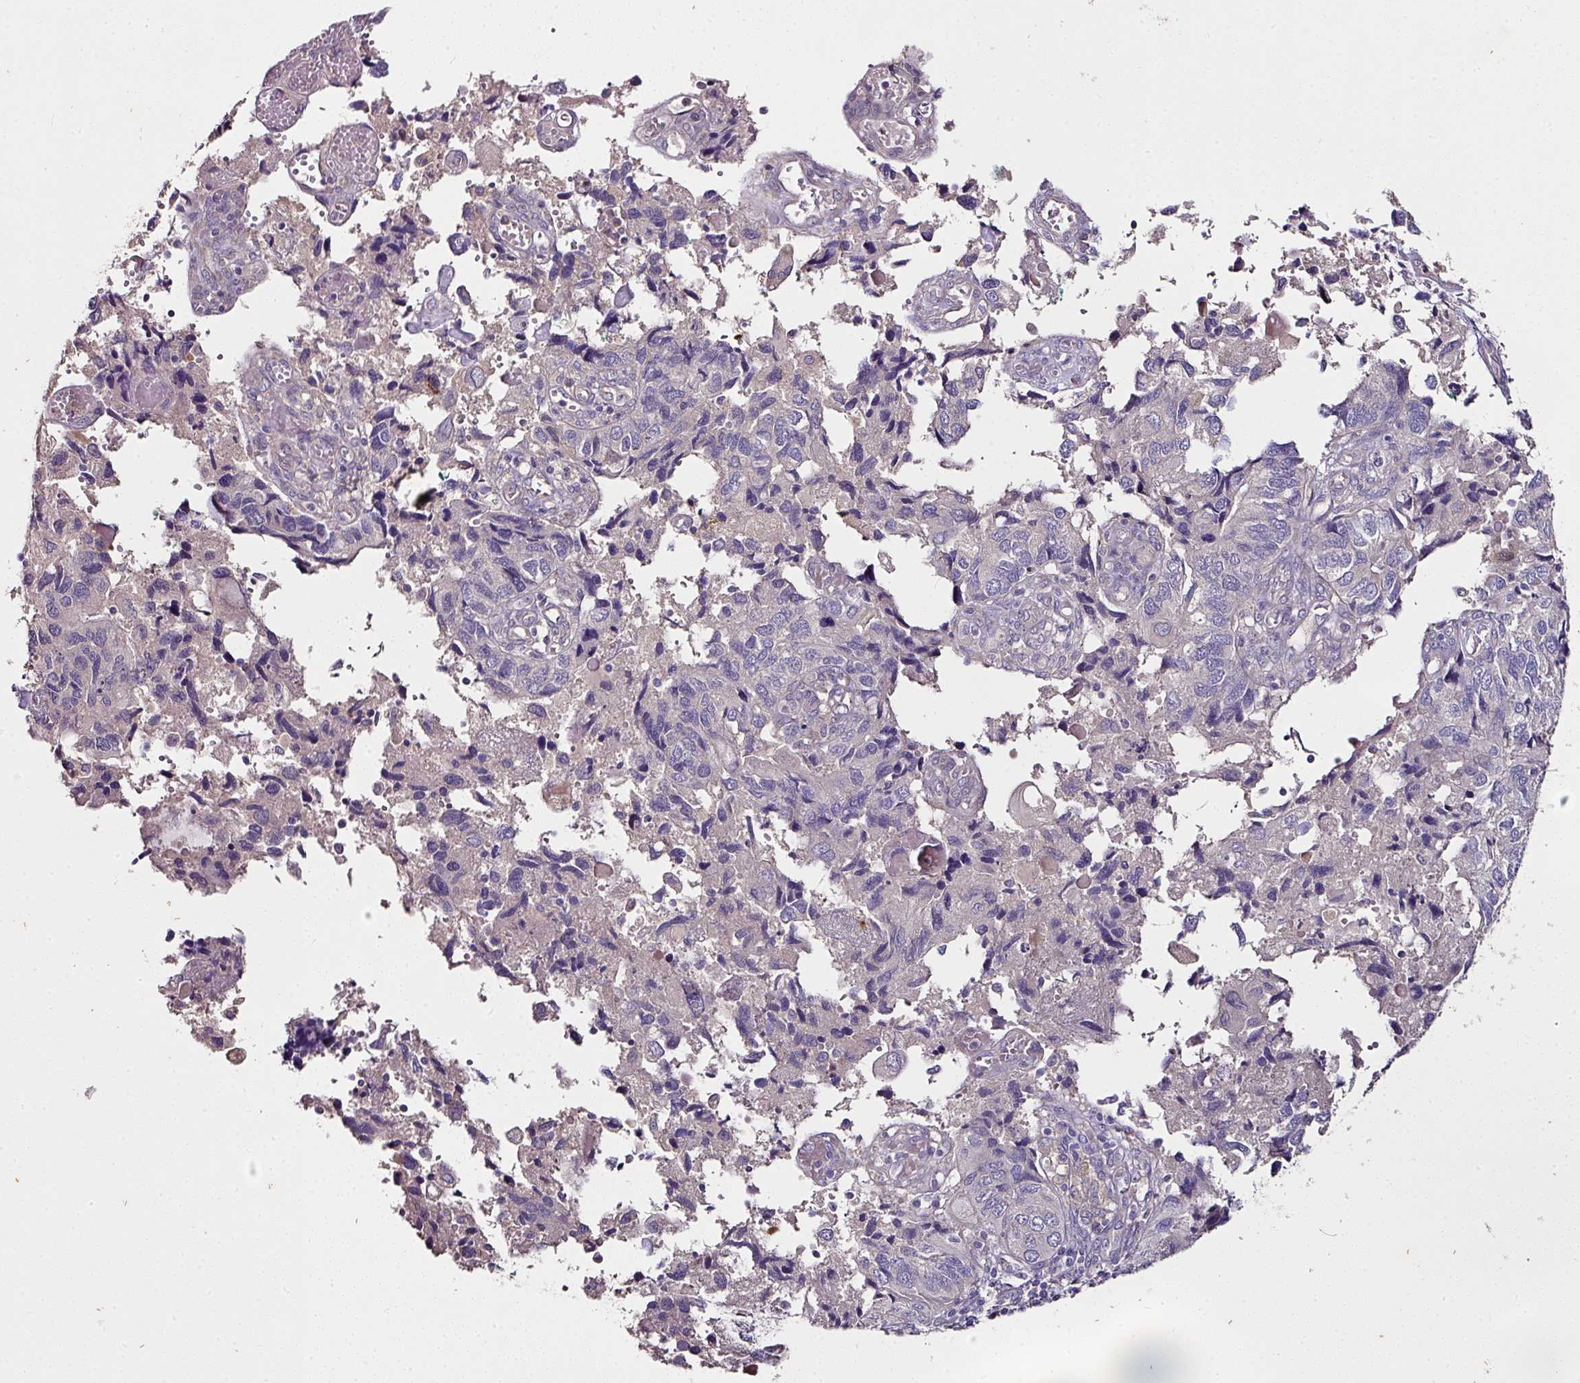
{"staining": {"intensity": "negative", "quantity": "none", "location": "none"}, "tissue": "endometrial cancer", "cell_type": "Tumor cells", "image_type": "cancer", "snomed": [{"axis": "morphology", "description": "Carcinoma, NOS"}, {"axis": "topography", "description": "Uterus"}], "caption": "High power microscopy histopathology image of an immunohistochemistry (IHC) image of carcinoma (endometrial), revealing no significant staining in tumor cells.", "gene": "SKIC2", "patient": {"sex": "female", "age": 76}}